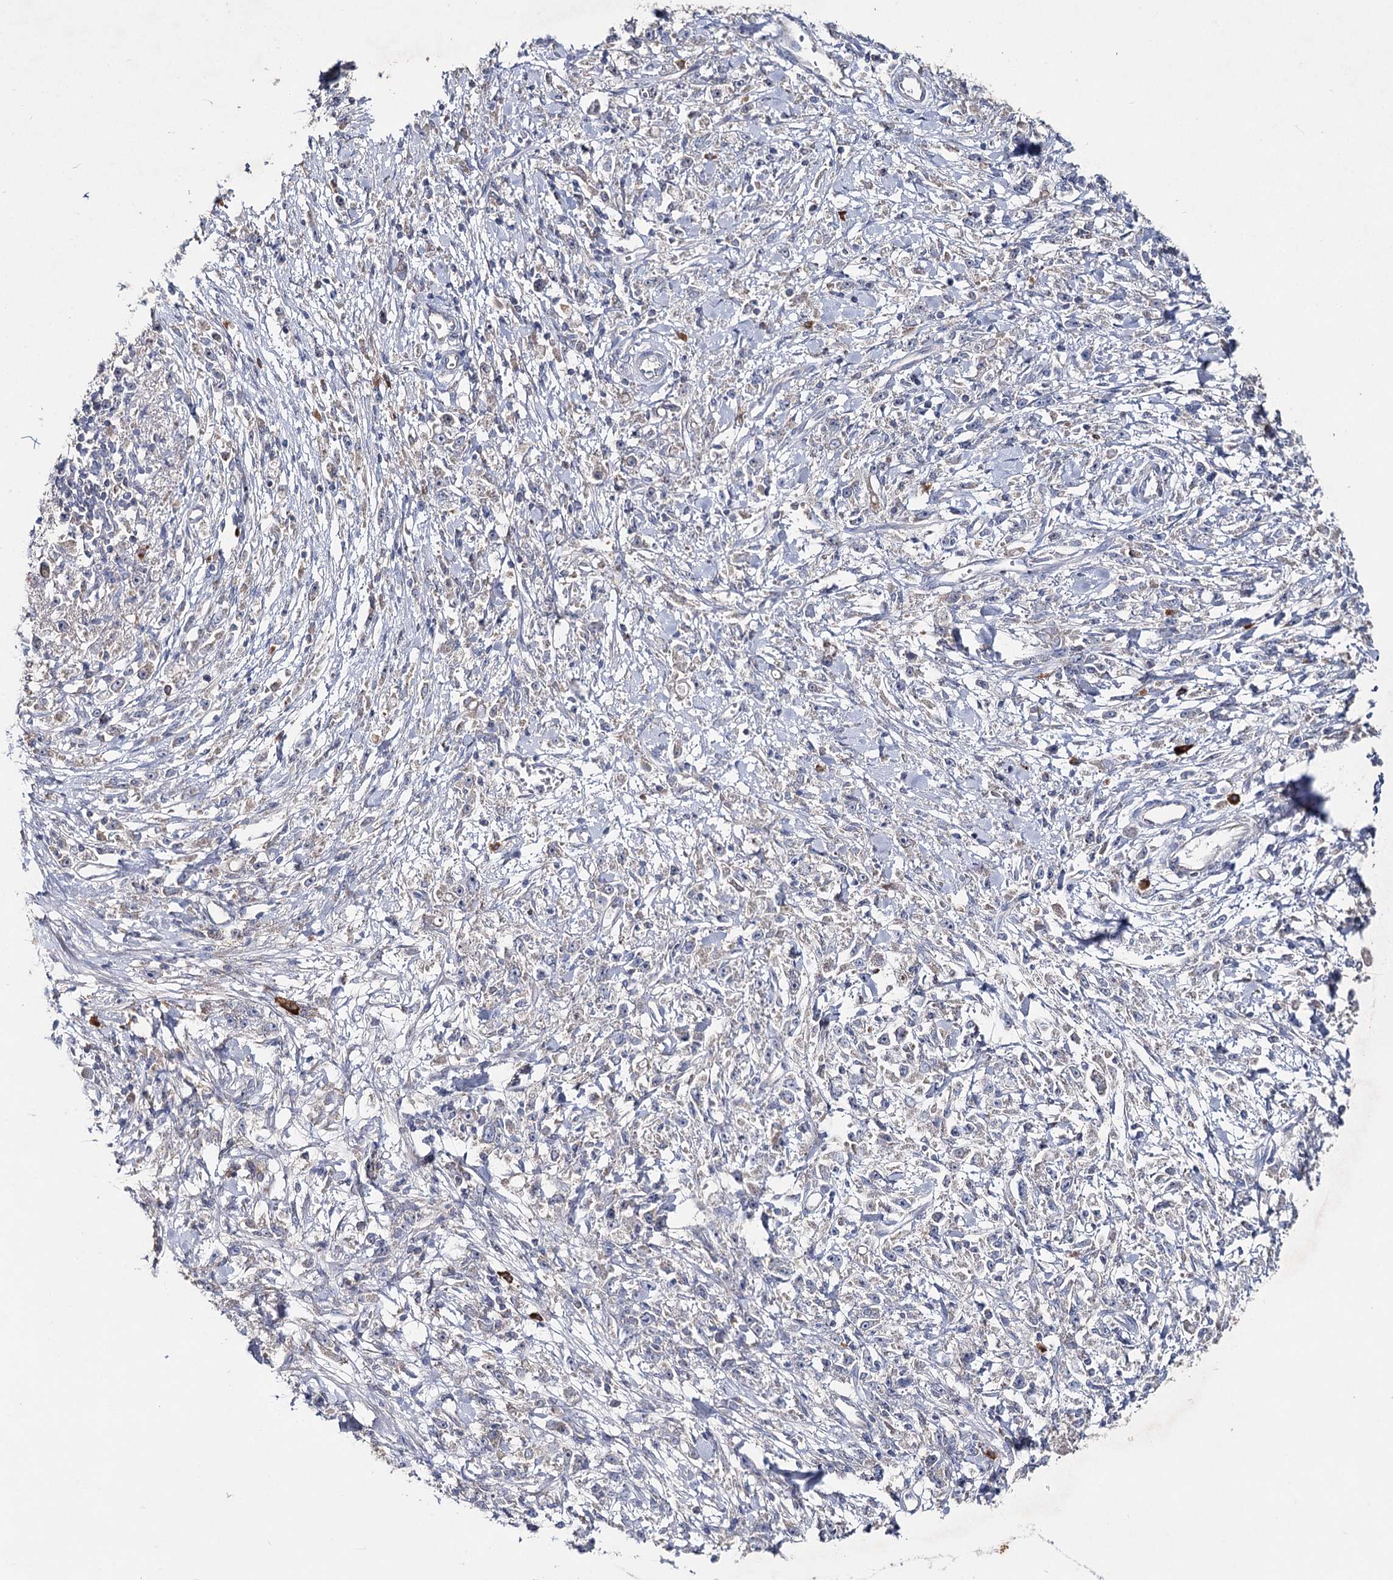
{"staining": {"intensity": "negative", "quantity": "none", "location": "none"}, "tissue": "stomach cancer", "cell_type": "Tumor cells", "image_type": "cancer", "snomed": [{"axis": "morphology", "description": "Adenocarcinoma, NOS"}, {"axis": "topography", "description": "Stomach"}], "caption": "This is a micrograph of IHC staining of stomach cancer, which shows no staining in tumor cells. (DAB (3,3'-diaminobenzidine) IHC, high magnification).", "gene": "IL1RAP", "patient": {"sex": "female", "age": 59}}